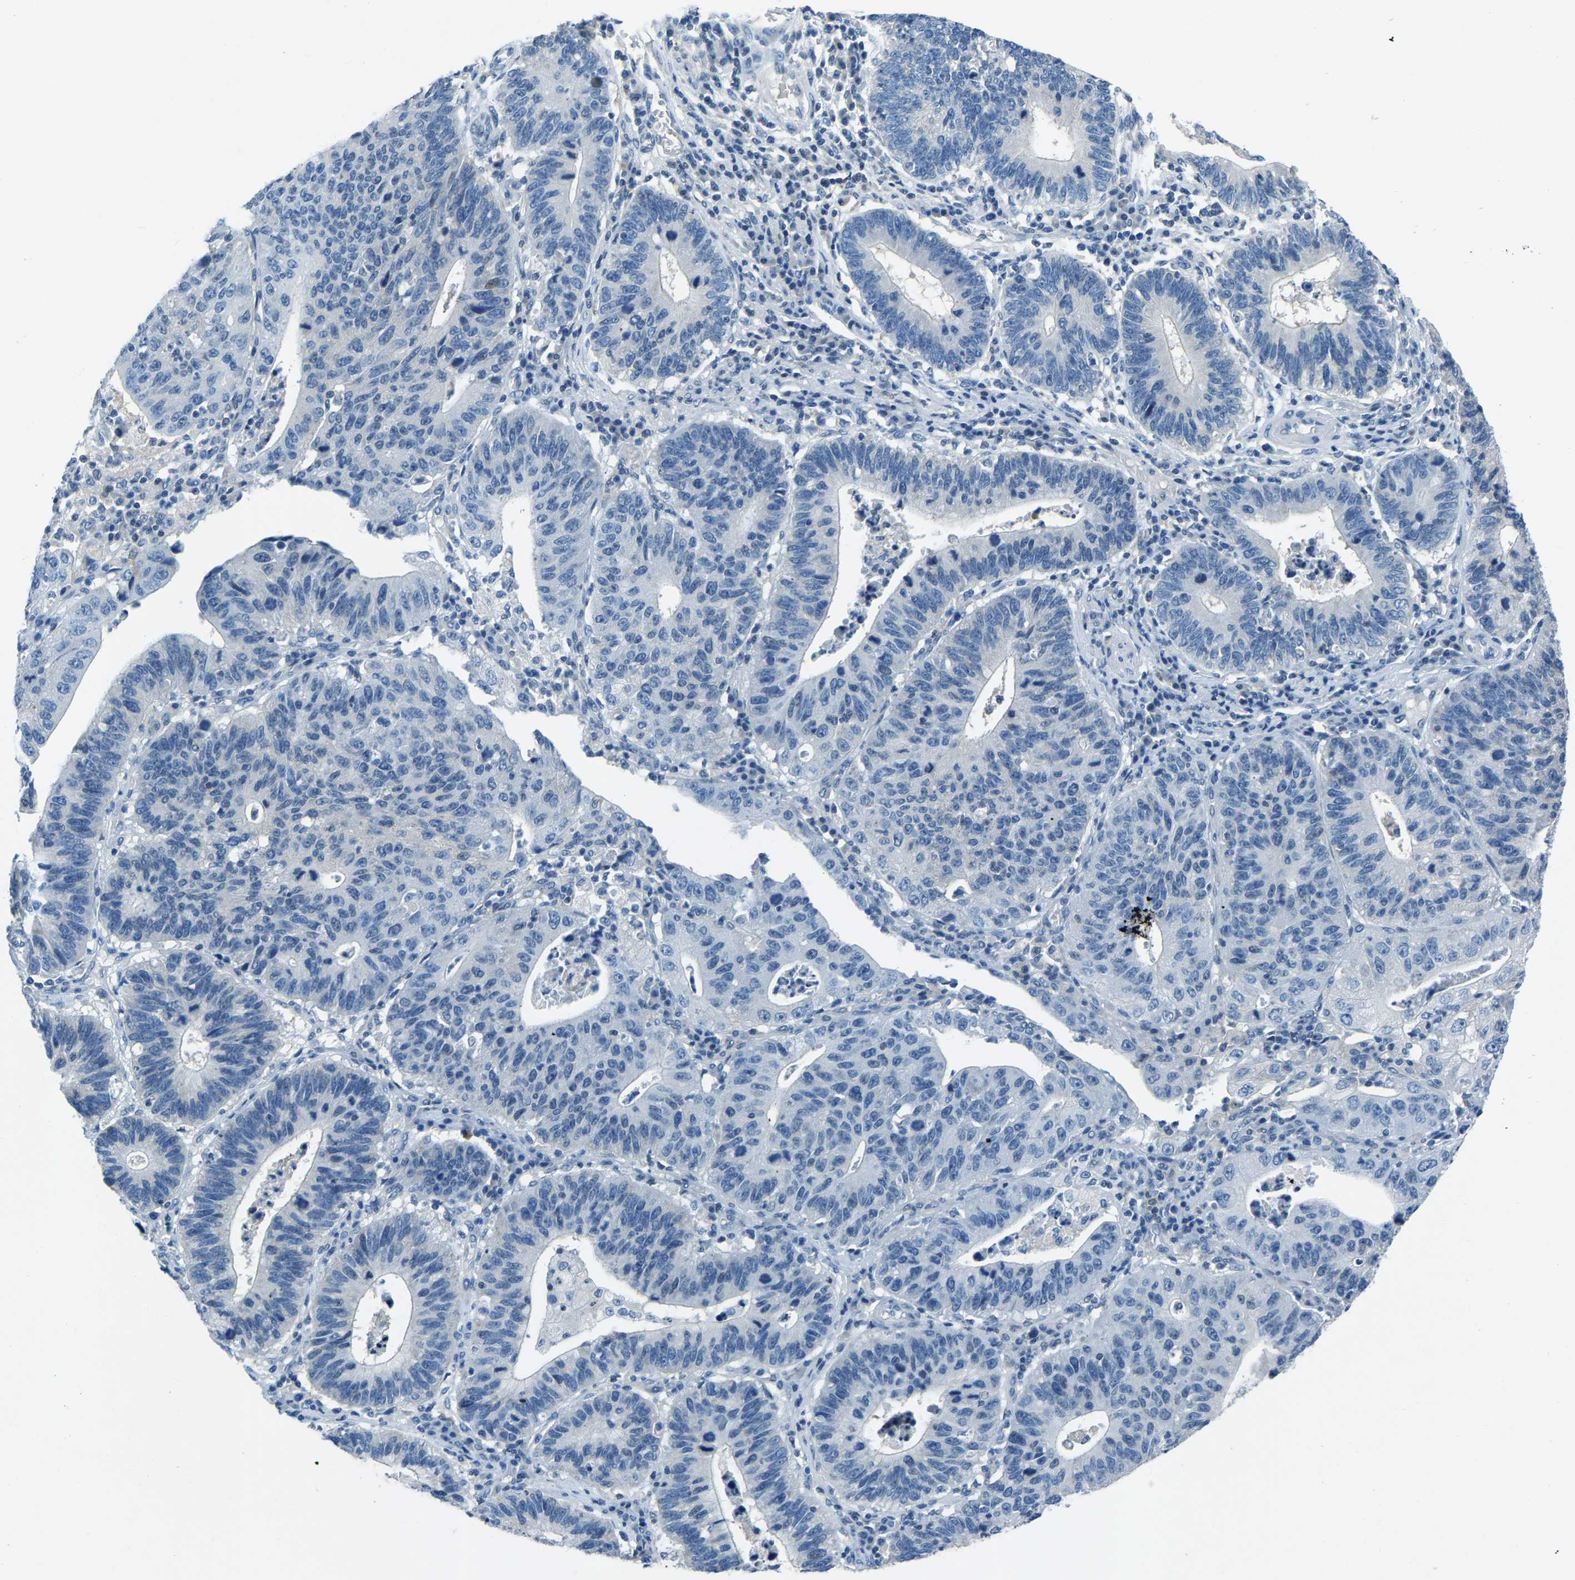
{"staining": {"intensity": "negative", "quantity": "none", "location": "none"}, "tissue": "stomach cancer", "cell_type": "Tumor cells", "image_type": "cancer", "snomed": [{"axis": "morphology", "description": "Adenocarcinoma, NOS"}, {"axis": "topography", "description": "Stomach"}], "caption": "Human stomach cancer (adenocarcinoma) stained for a protein using IHC shows no expression in tumor cells.", "gene": "XIRP1", "patient": {"sex": "male", "age": 59}}